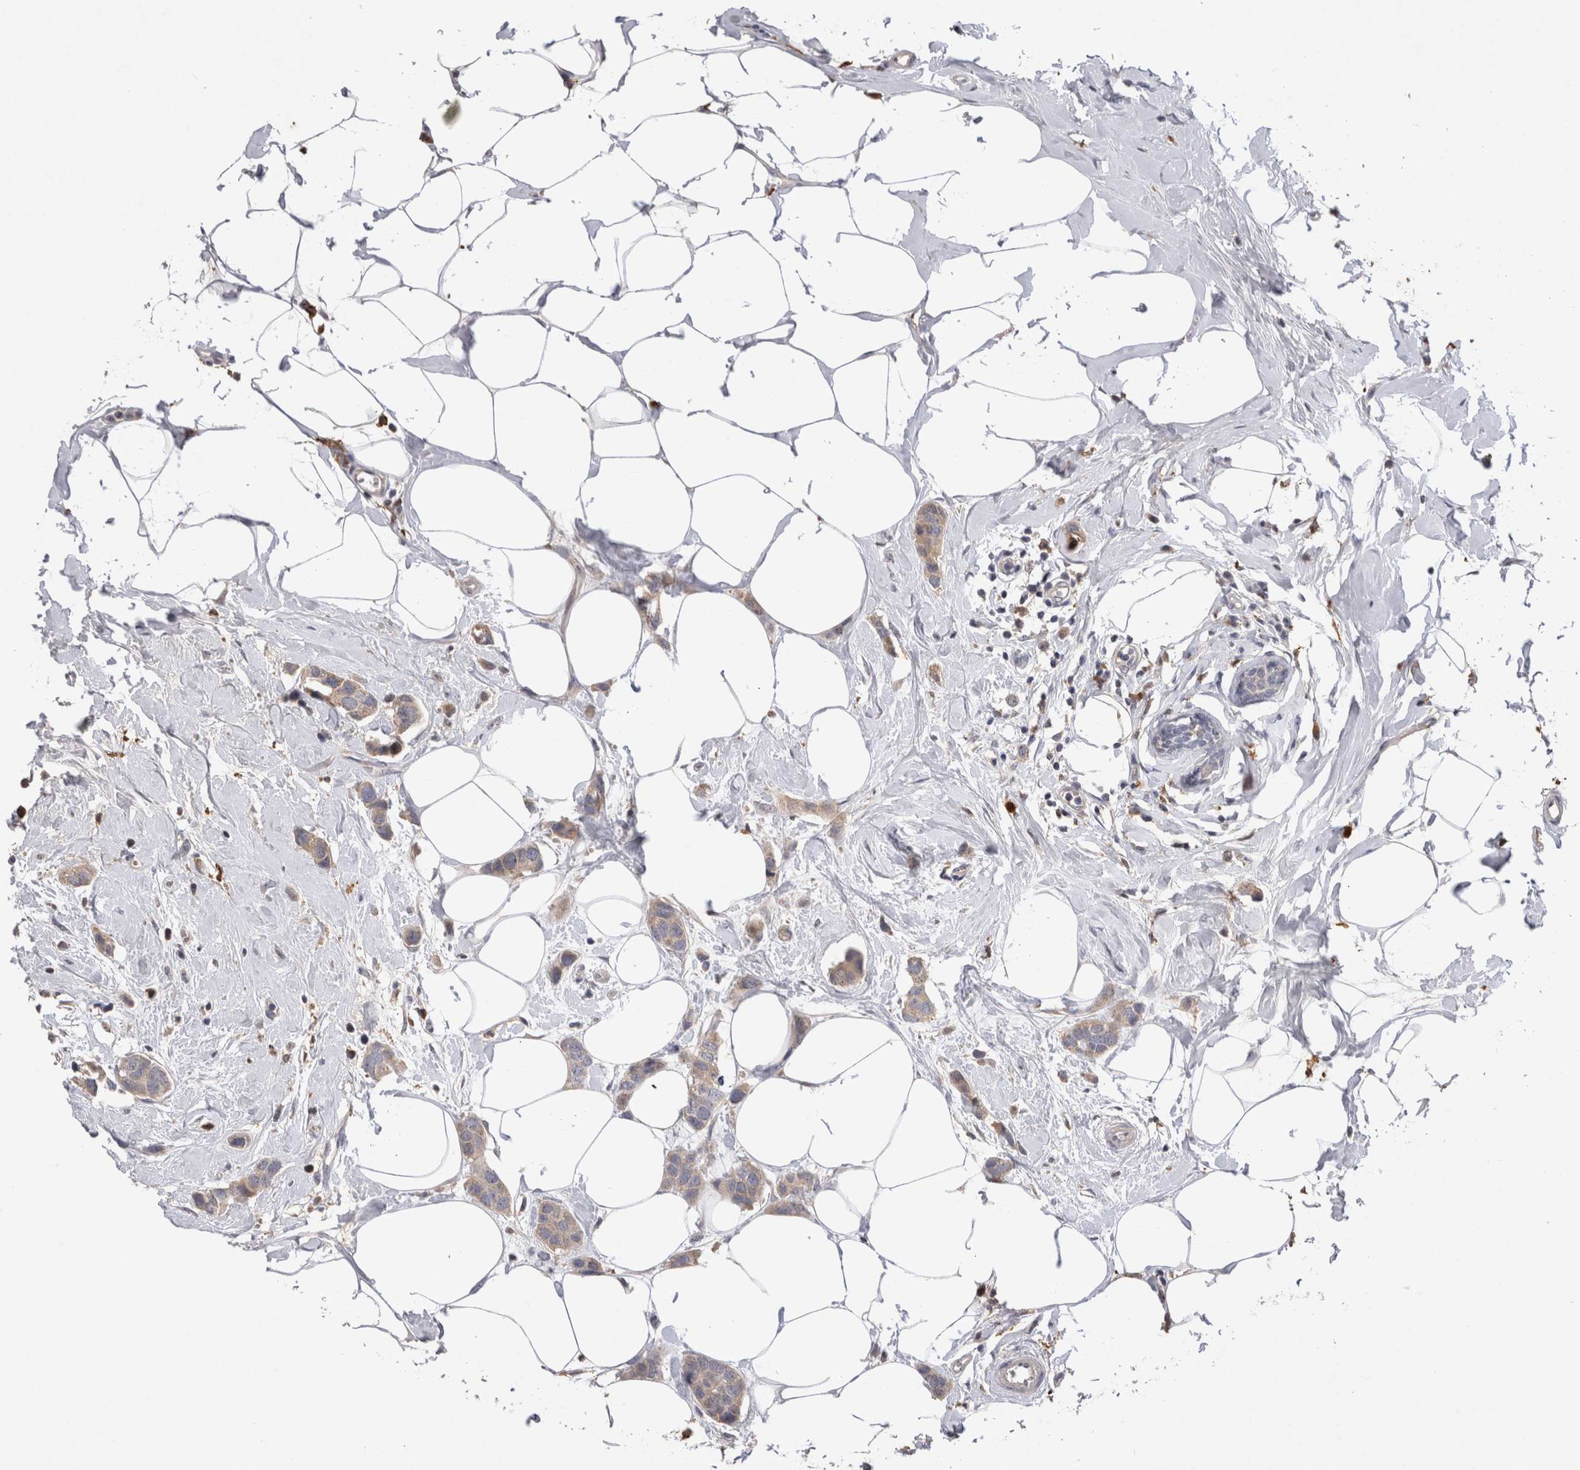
{"staining": {"intensity": "weak", "quantity": ">75%", "location": "cytoplasmic/membranous"}, "tissue": "breast cancer", "cell_type": "Tumor cells", "image_type": "cancer", "snomed": [{"axis": "morphology", "description": "Normal tissue, NOS"}, {"axis": "morphology", "description": "Duct carcinoma"}, {"axis": "topography", "description": "Breast"}], "caption": "Tumor cells exhibit low levels of weak cytoplasmic/membranous expression in approximately >75% of cells in human intraductal carcinoma (breast). (brown staining indicates protein expression, while blue staining denotes nuclei).", "gene": "VSIG4", "patient": {"sex": "female", "age": 50}}